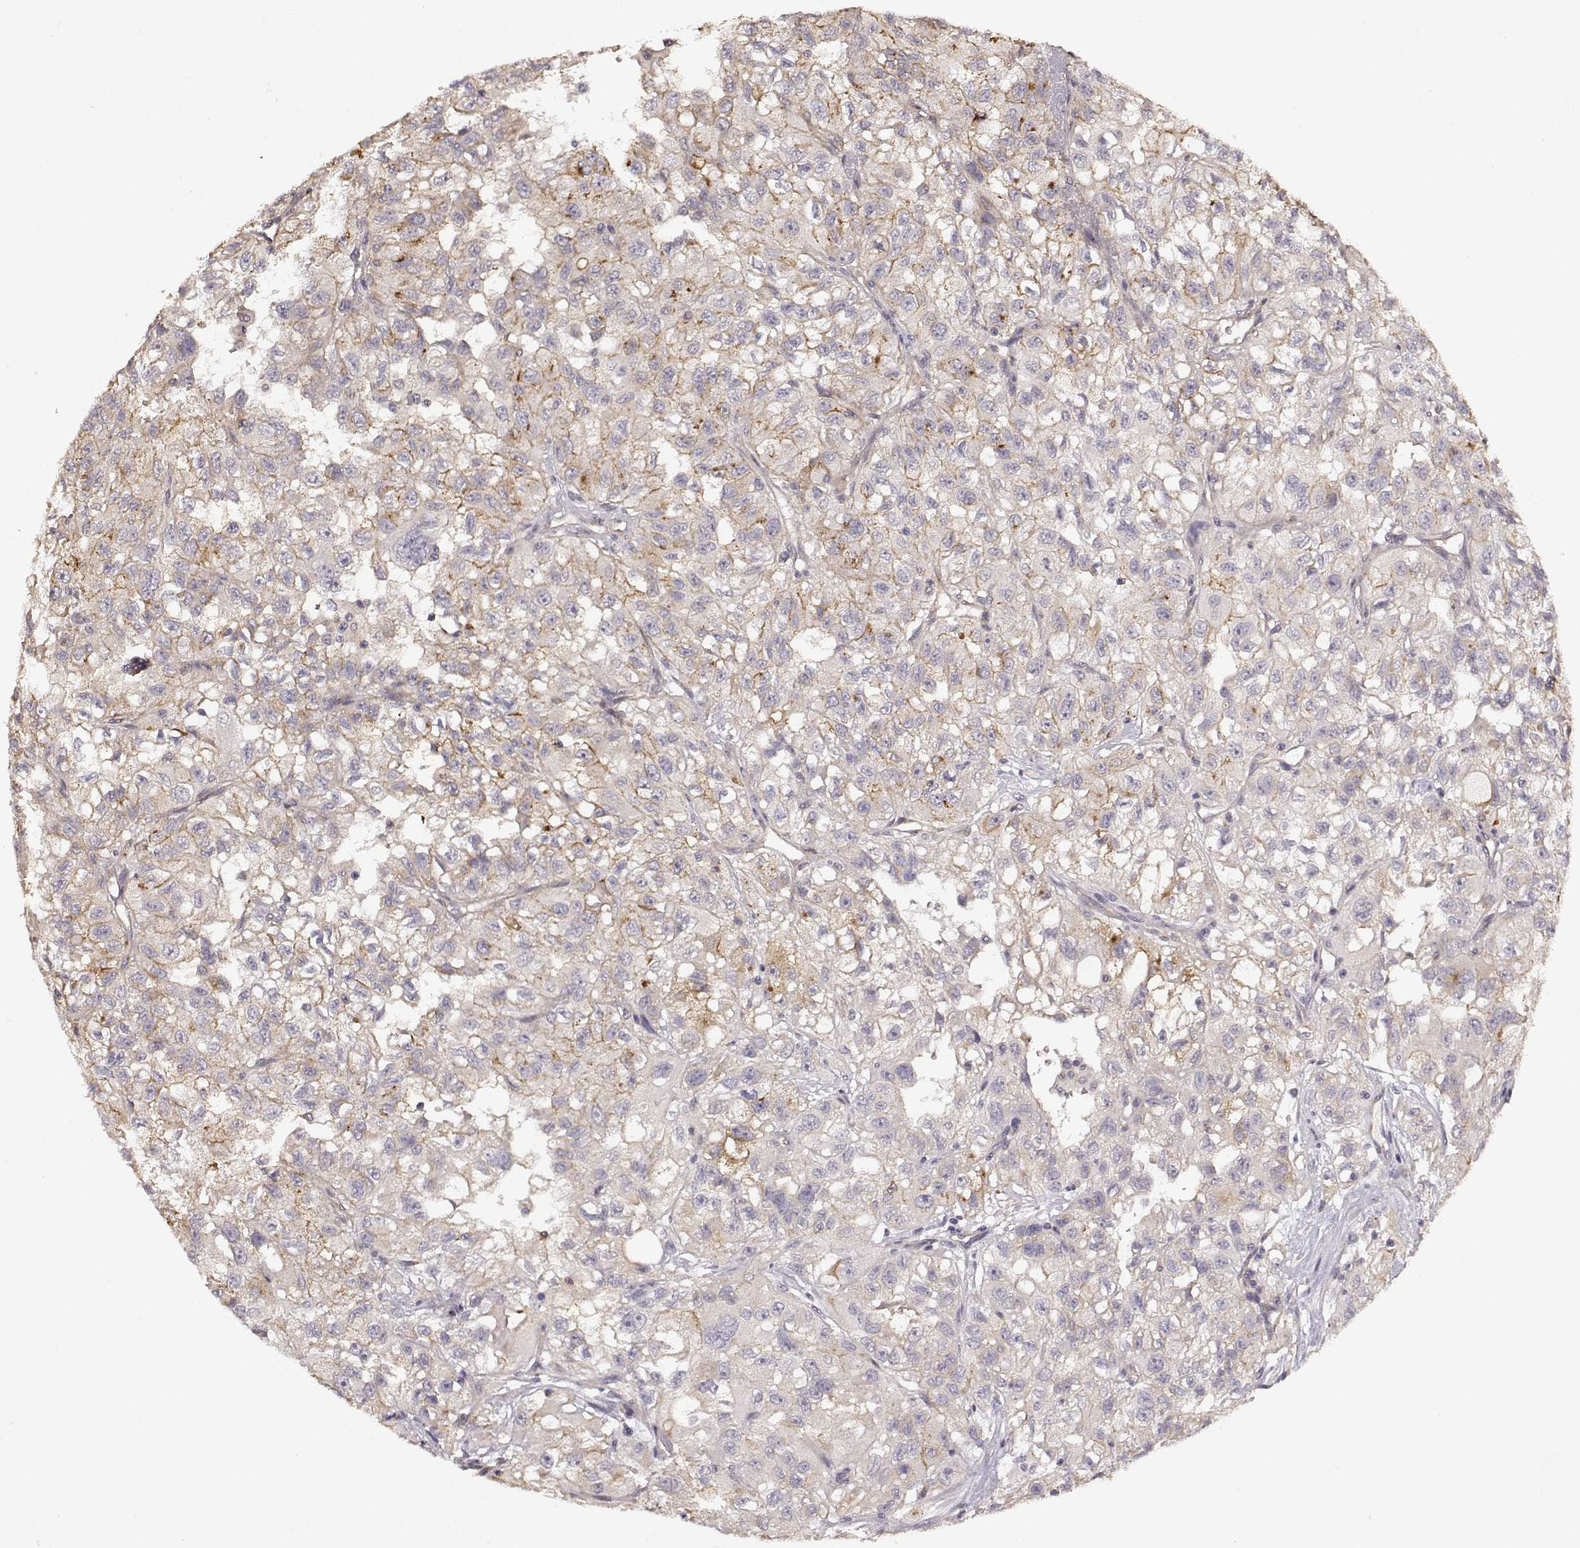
{"staining": {"intensity": "weak", "quantity": "<25%", "location": "cytoplasmic/membranous"}, "tissue": "renal cancer", "cell_type": "Tumor cells", "image_type": "cancer", "snomed": [{"axis": "morphology", "description": "Adenocarcinoma, NOS"}, {"axis": "topography", "description": "Kidney"}], "caption": "DAB (3,3'-diaminobenzidine) immunohistochemical staining of human renal adenocarcinoma reveals no significant positivity in tumor cells. (DAB immunohistochemistry (IHC) with hematoxylin counter stain).", "gene": "IFITM1", "patient": {"sex": "male", "age": 64}}